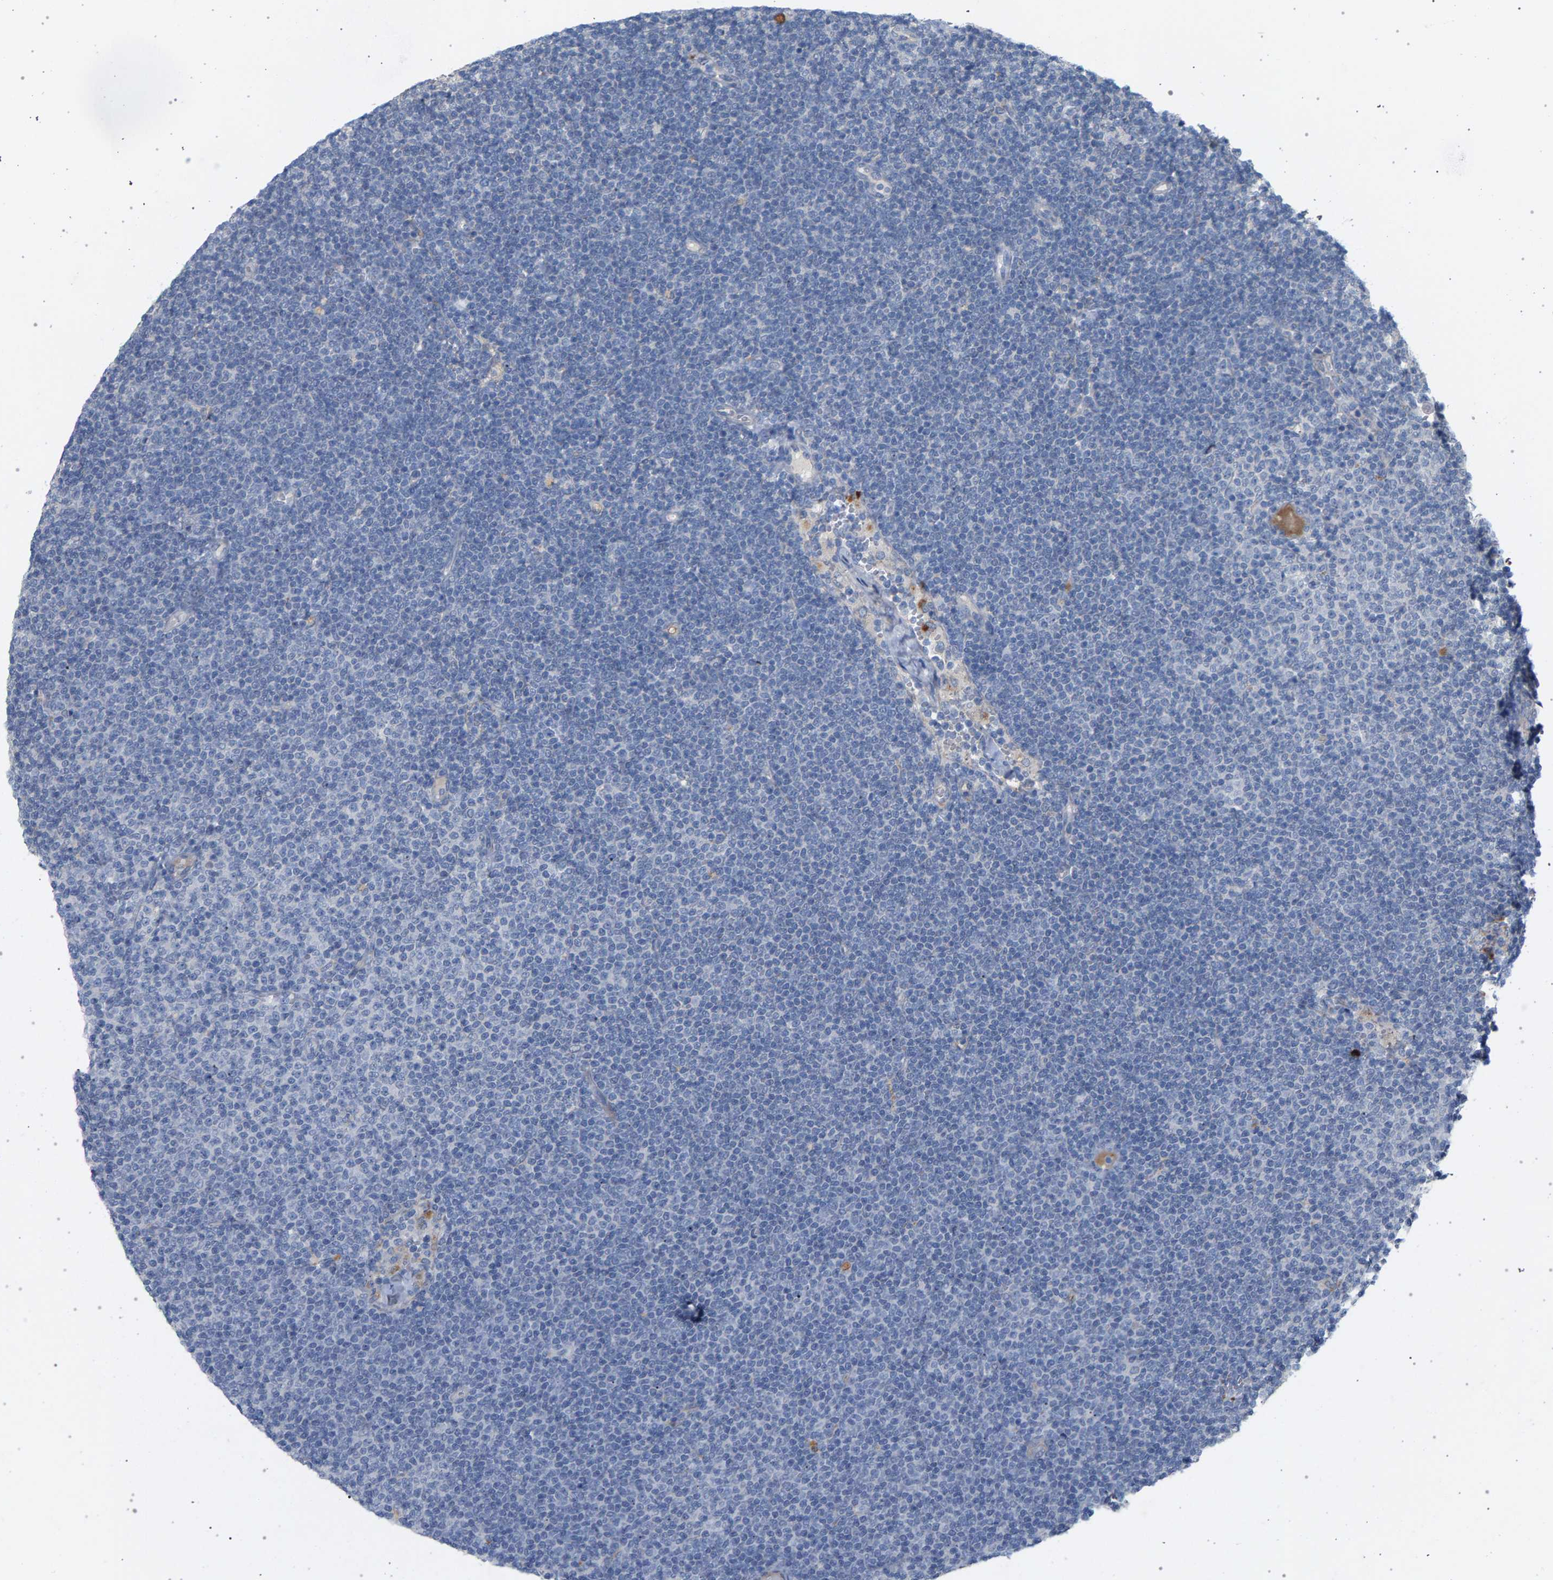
{"staining": {"intensity": "negative", "quantity": "none", "location": "none"}, "tissue": "lymphoma", "cell_type": "Tumor cells", "image_type": "cancer", "snomed": [{"axis": "morphology", "description": "Malignant lymphoma, non-Hodgkin's type, Low grade"}, {"axis": "topography", "description": "Lymph node"}], "caption": "This photomicrograph is of malignant lymphoma, non-Hodgkin's type (low-grade) stained with immunohistochemistry to label a protein in brown with the nuclei are counter-stained blue. There is no staining in tumor cells.", "gene": "MAMDC2", "patient": {"sex": "female", "age": 53}}